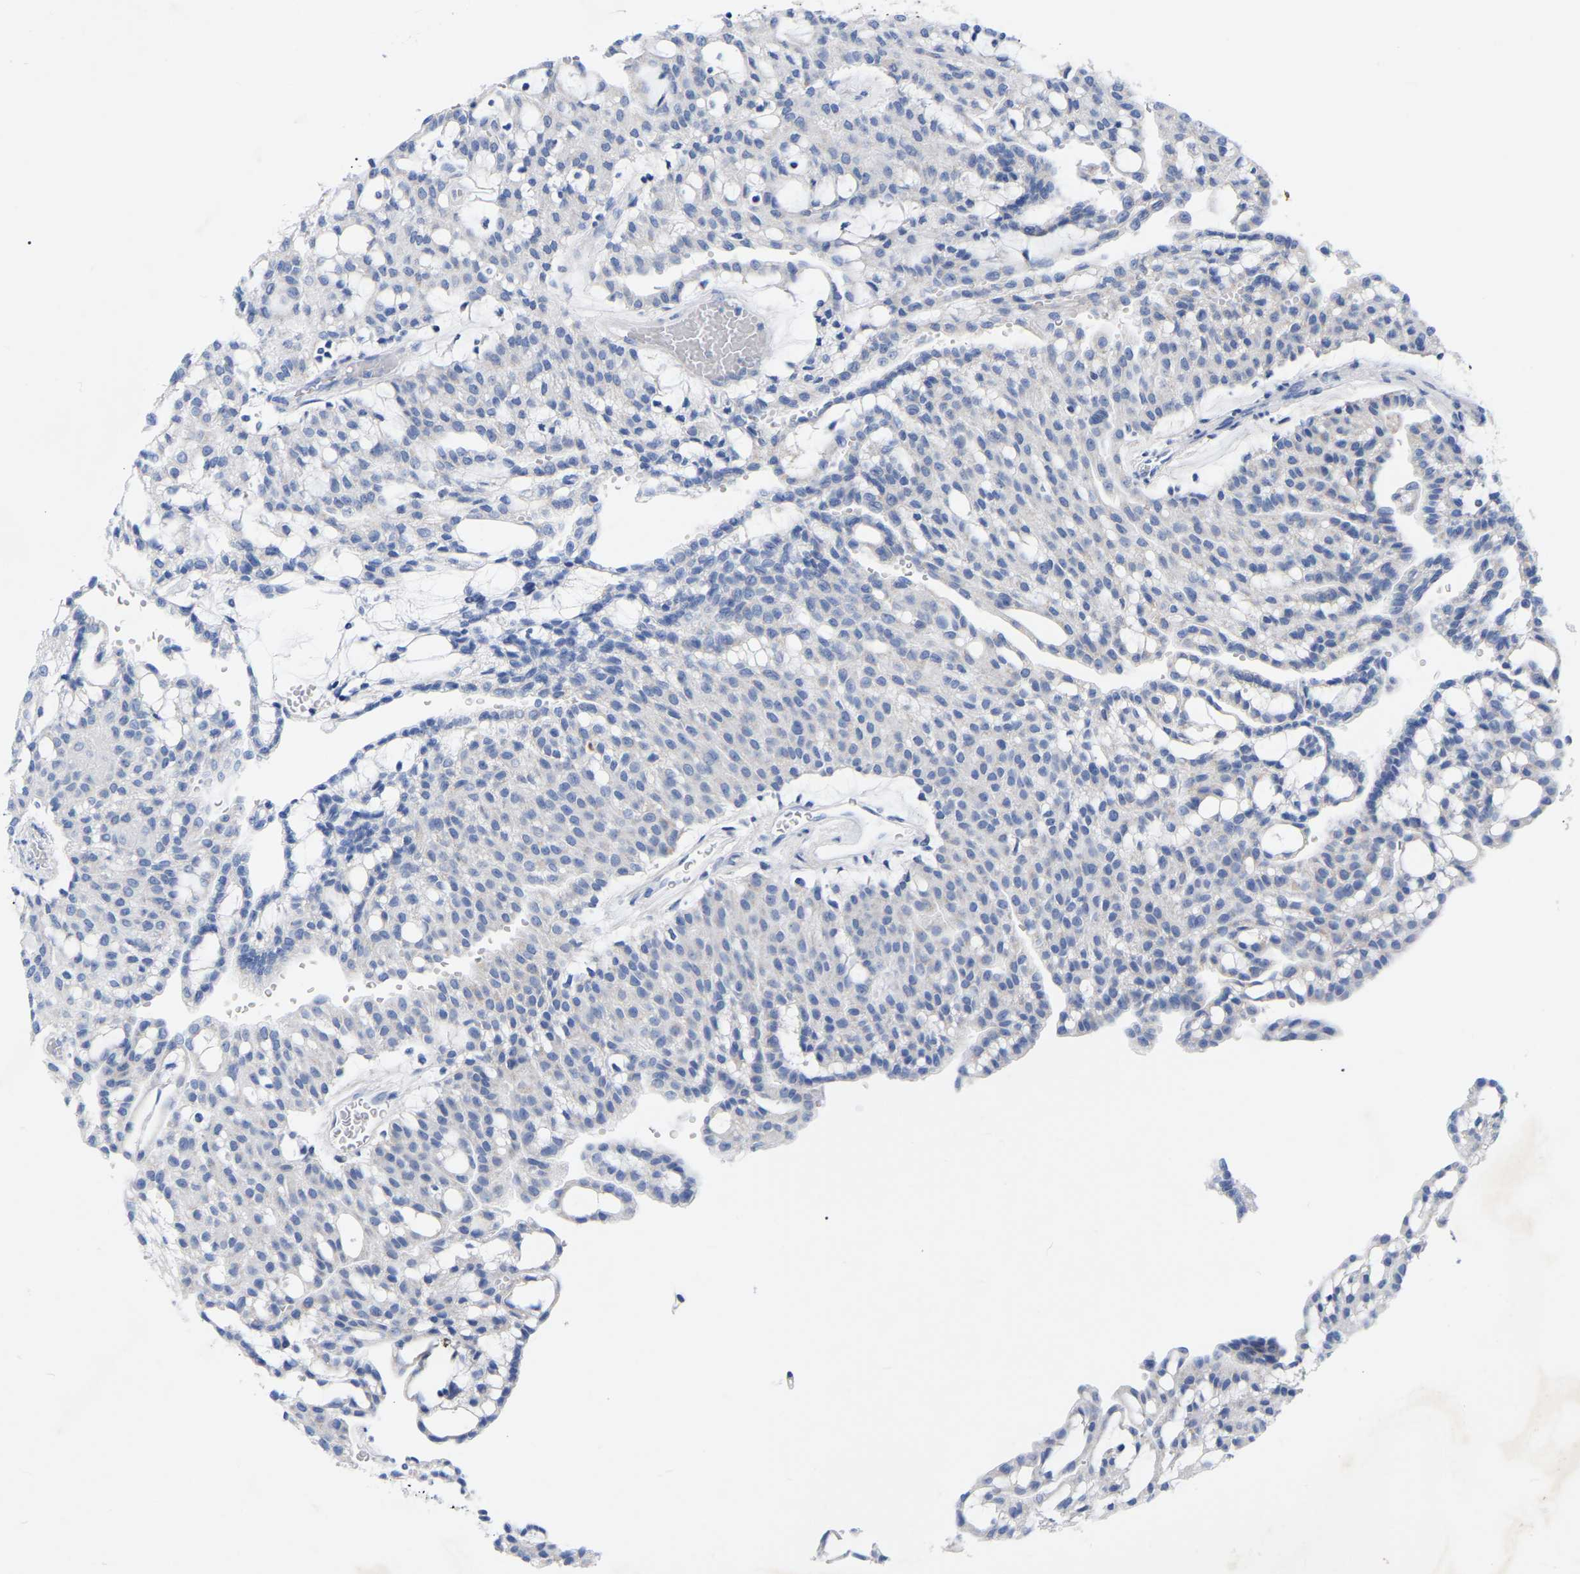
{"staining": {"intensity": "negative", "quantity": "none", "location": "none"}, "tissue": "renal cancer", "cell_type": "Tumor cells", "image_type": "cancer", "snomed": [{"axis": "morphology", "description": "Adenocarcinoma, NOS"}, {"axis": "topography", "description": "Kidney"}], "caption": "A photomicrograph of human adenocarcinoma (renal) is negative for staining in tumor cells.", "gene": "ZNF629", "patient": {"sex": "male", "age": 63}}